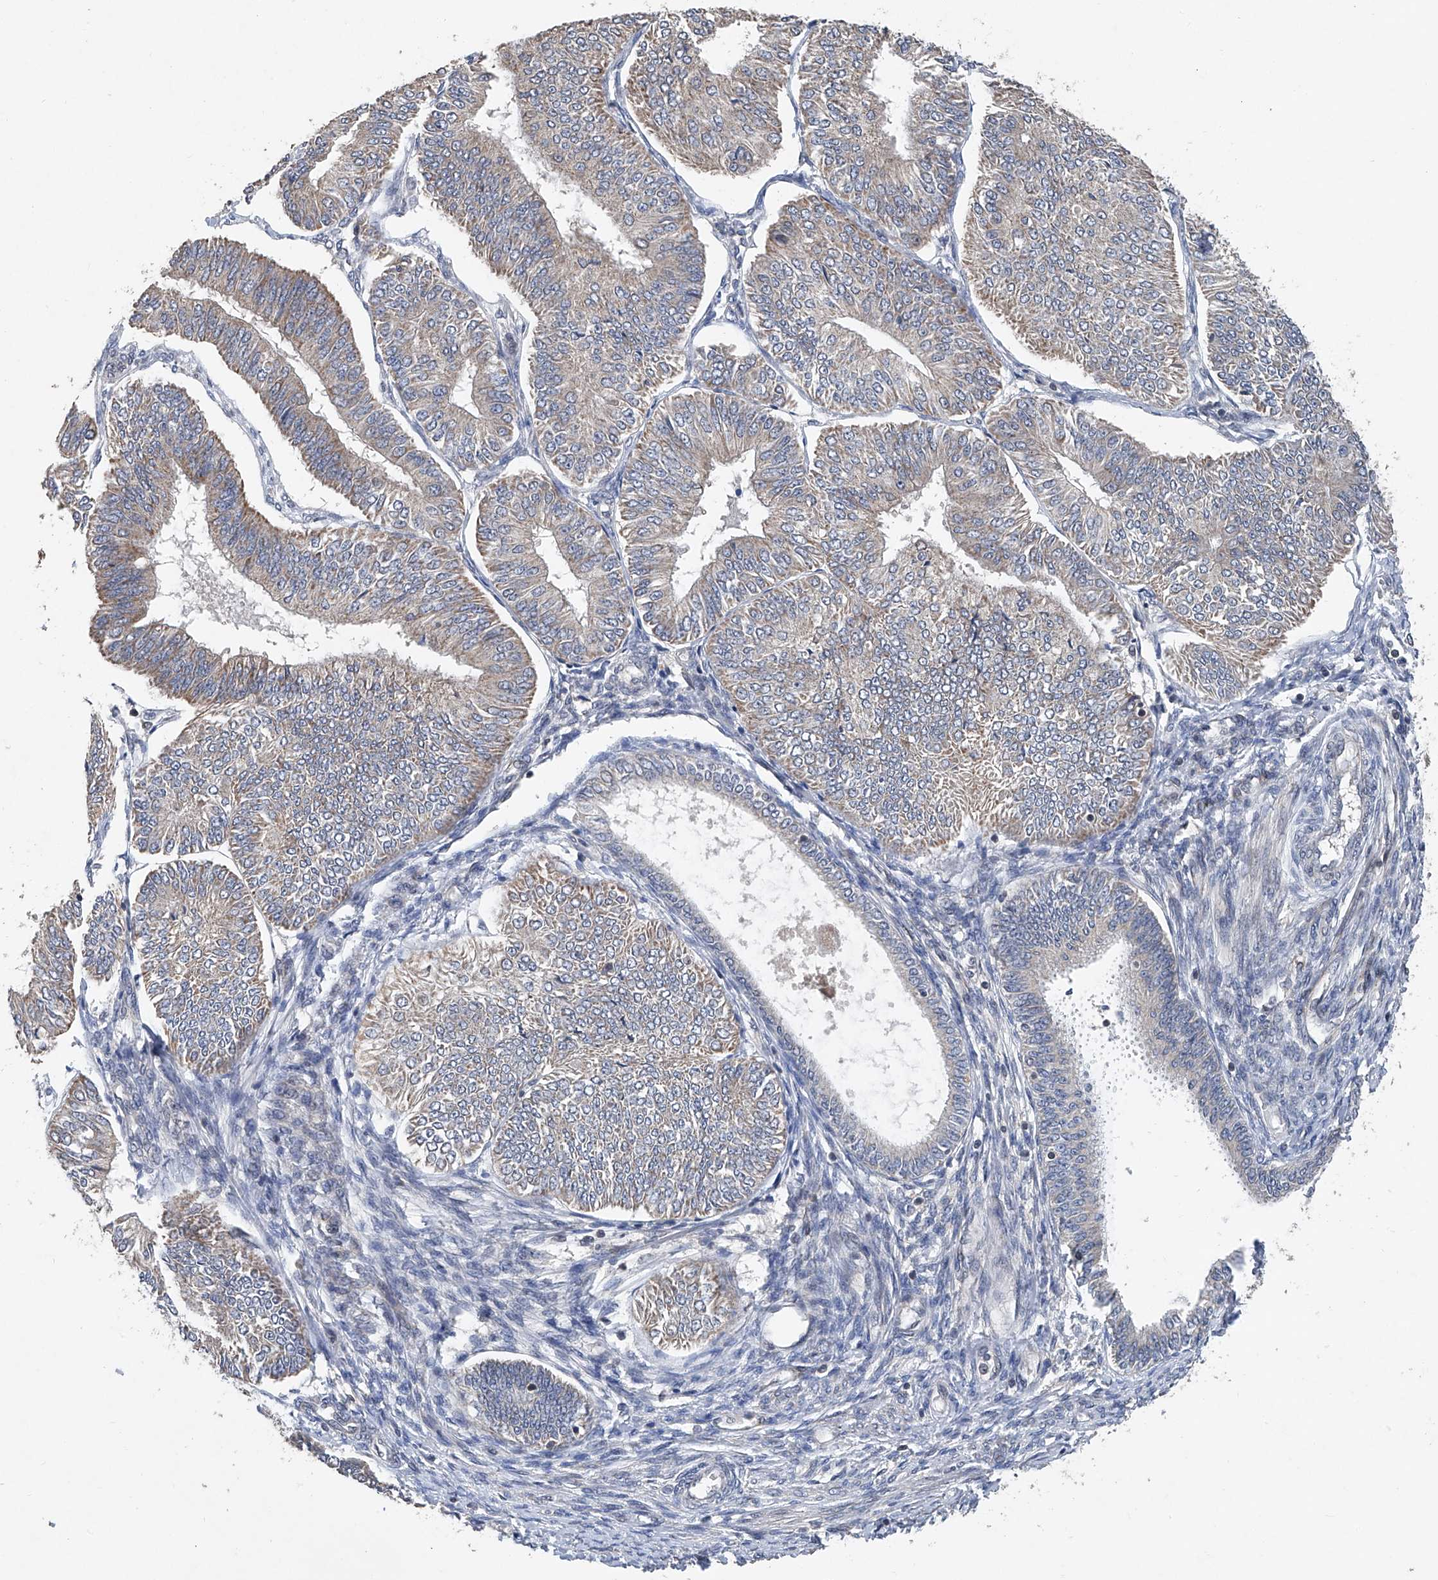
{"staining": {"intensity": "weak", "quantity": "25%-75%", "location": "cytoplasmic/membranous"}, "tissue": "endometrial cancer", "cell_type": "Tumor cells", "image_type": "cancer", "snomed": [{"axis": "morphology", "description": "Adenocarcinoma, NOS"}, {"axis": "topography", "description": "Endometrium"}], "caption": "Endometrial cancer (adenocarcinoma) tissue exhibits weak cytoplasmic/membranous positivity in about 25%-75% of tumor cells", "gene": "BCKDHB", "patient": {"sex": "female", "age": 58}}